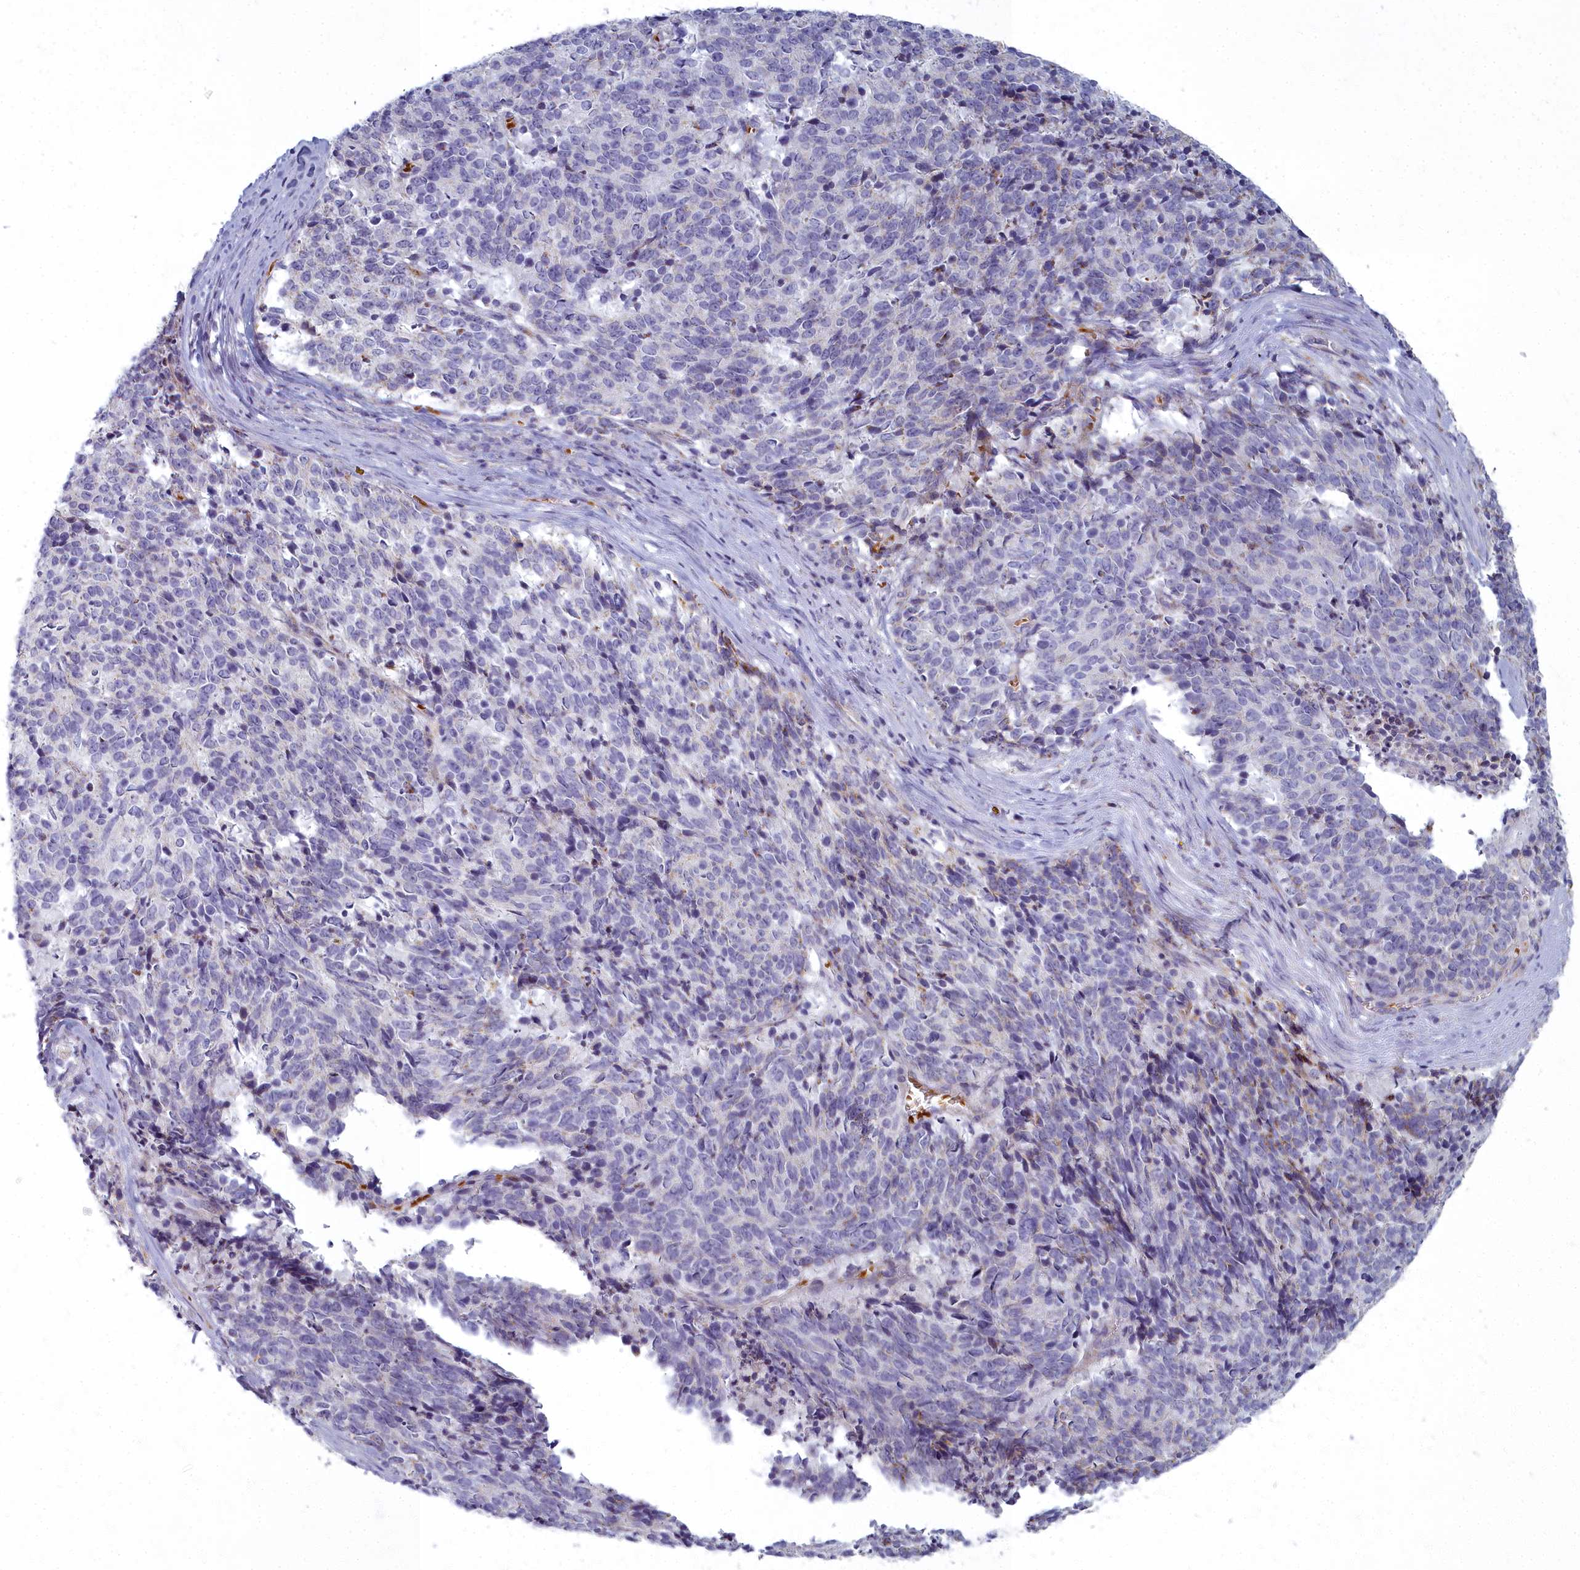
{"staining": {"intensity": "weak", "quantity": "<25%", "location": "cytoplasmic/membranous"}, "tissue": "cervical cancer", "cell_type": "Tumor cells", "image_type": "cancer", "snomed": [{"axis": "morphology", "description": "Squamous cell carcinoma, NOS"}, {"axis": "topography", "description": "Cervix"}], "caption": "Tumor cells are negative for brown protein staining in cervical cancer.", "gene": "ARL15", "patient": {"sex": "female", "age": 29}}